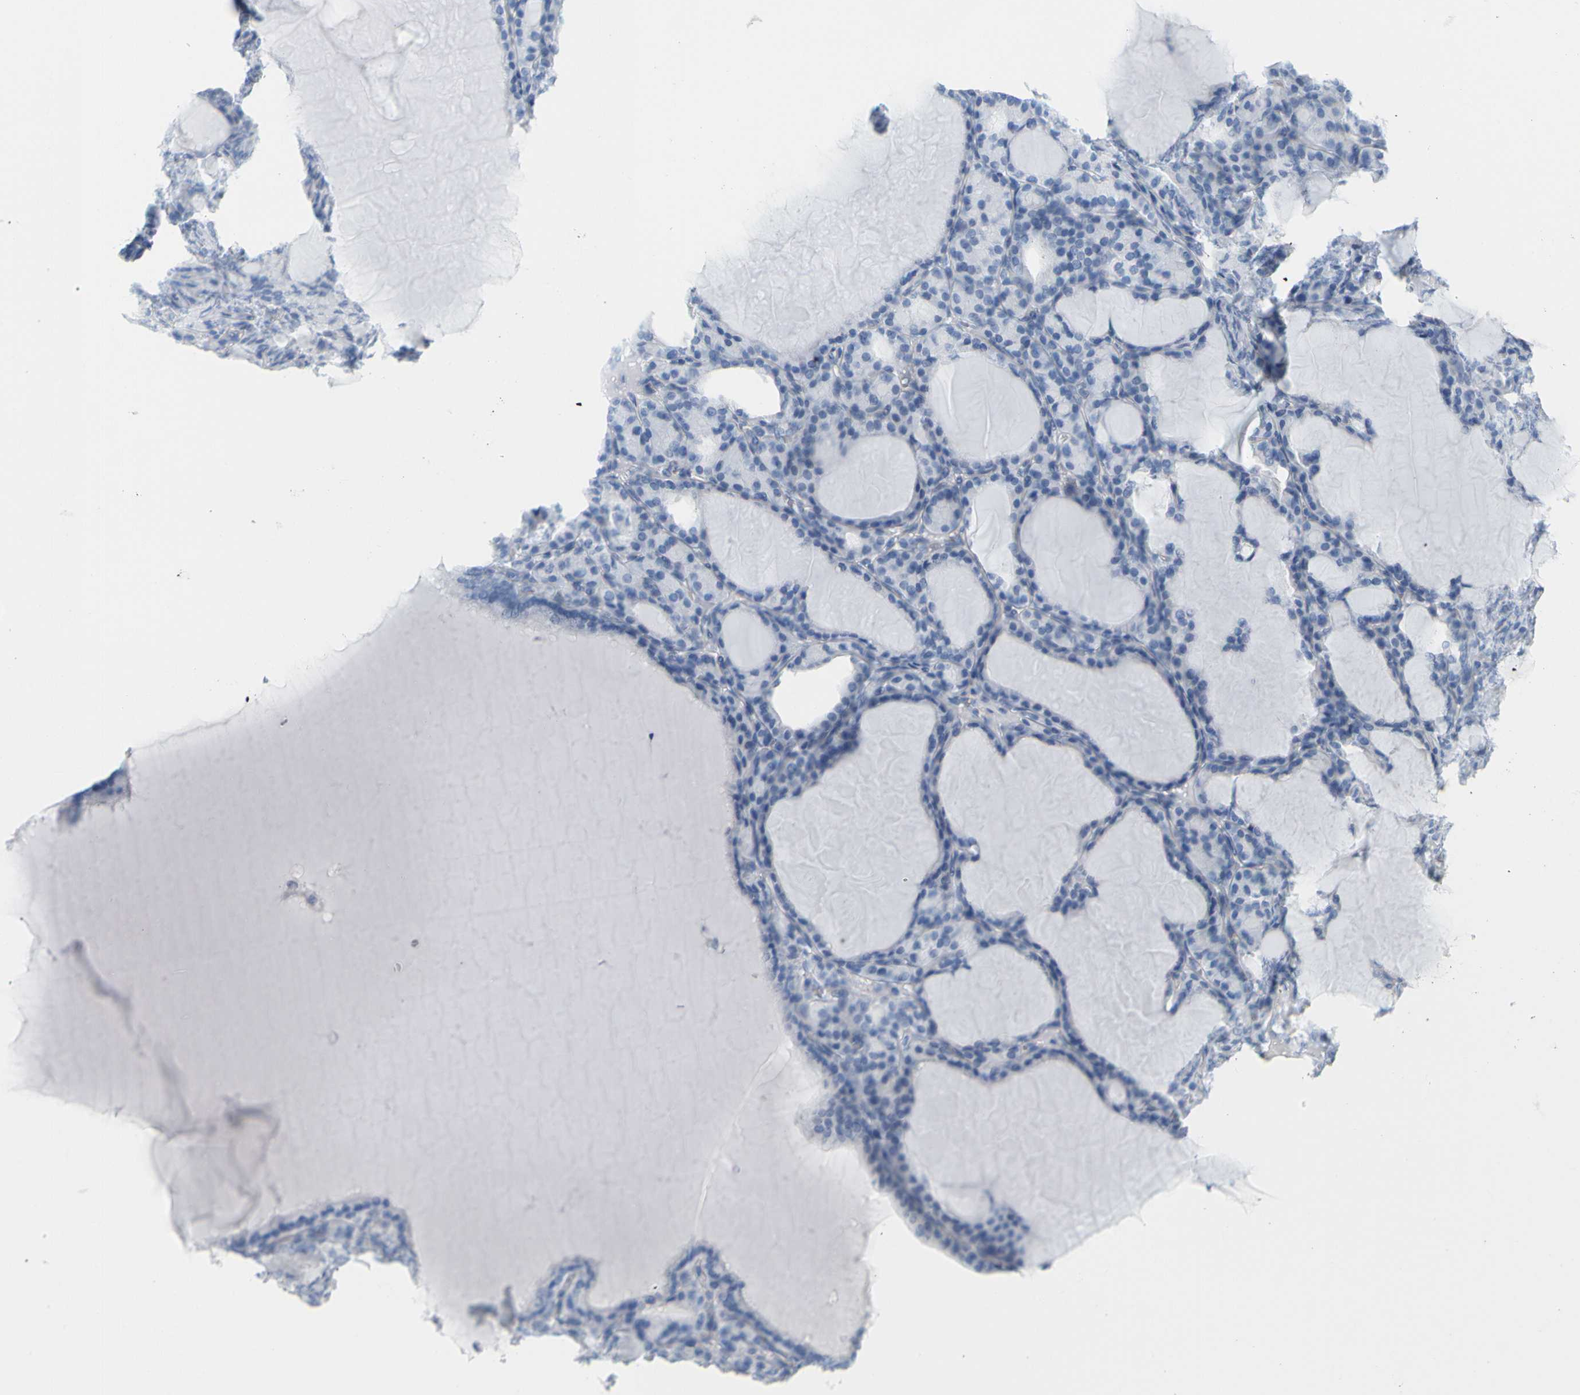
{"staining": {"intensity": "negative", "quantity": "none", "location": "none"}, "tissue": "thyroid gland", "cell_type": "Glandular cells", "image_type": "normal", "snomed": [{"axis": "morphology", "description": "Normal tissue, NOS"}, {"axis": "topography", "description": "Thyroid gland"}], "caption": "DAB (3,3'-diaminobenzidine) immunohistochemical staining of normal thyroid gland exhibits no significant positivity in glandular cells. Brightfield microscopy of immunohistochemistry (IHC) stained with DAB (brown) and hematoxylin (blue), captured at high magnification.", "gene": "OPN1SW", "patient": {"sex": "female", "age": 28}}